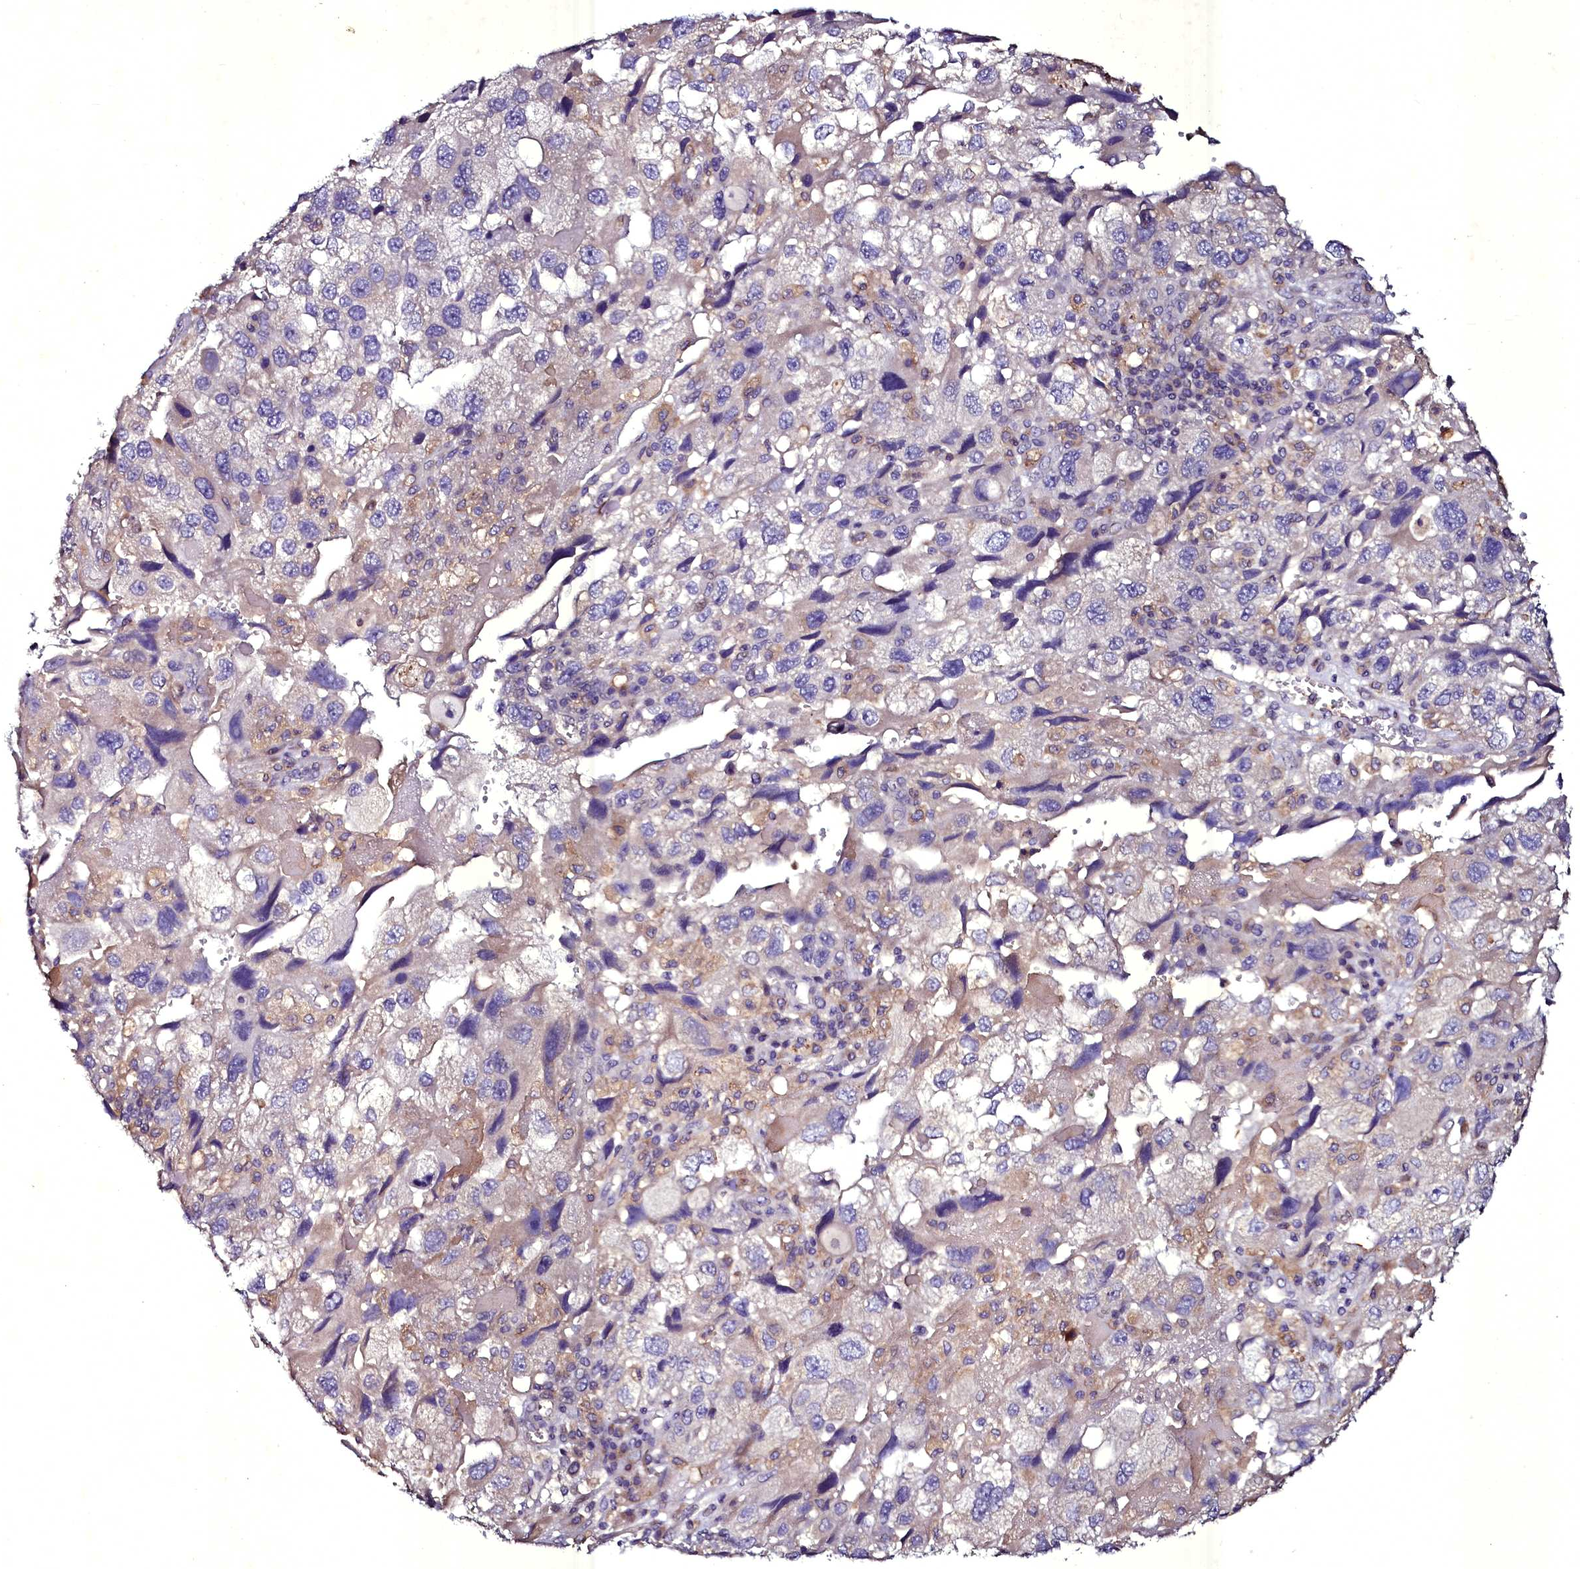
{"staining": {"intensity": "weak", "quantity": "<25%", "location": "cytoplasmic/membranous"}, "tissue": "endometrial cancer", "cell_type": "Tumor cells", "image_type": "cancer", "snomed": [{"axis": "morphology", "description": "Adenocarcinoma, NOS"}, {"axis": "topography", "description": "Endometrium"}], "caption": "Immunohistochemical staining of adenocarcinoma (endometrial) demonstrates no significant expression in tumor cells.", "gene": "SELENOT", "patient": {"sex": "female", "age": 49}}